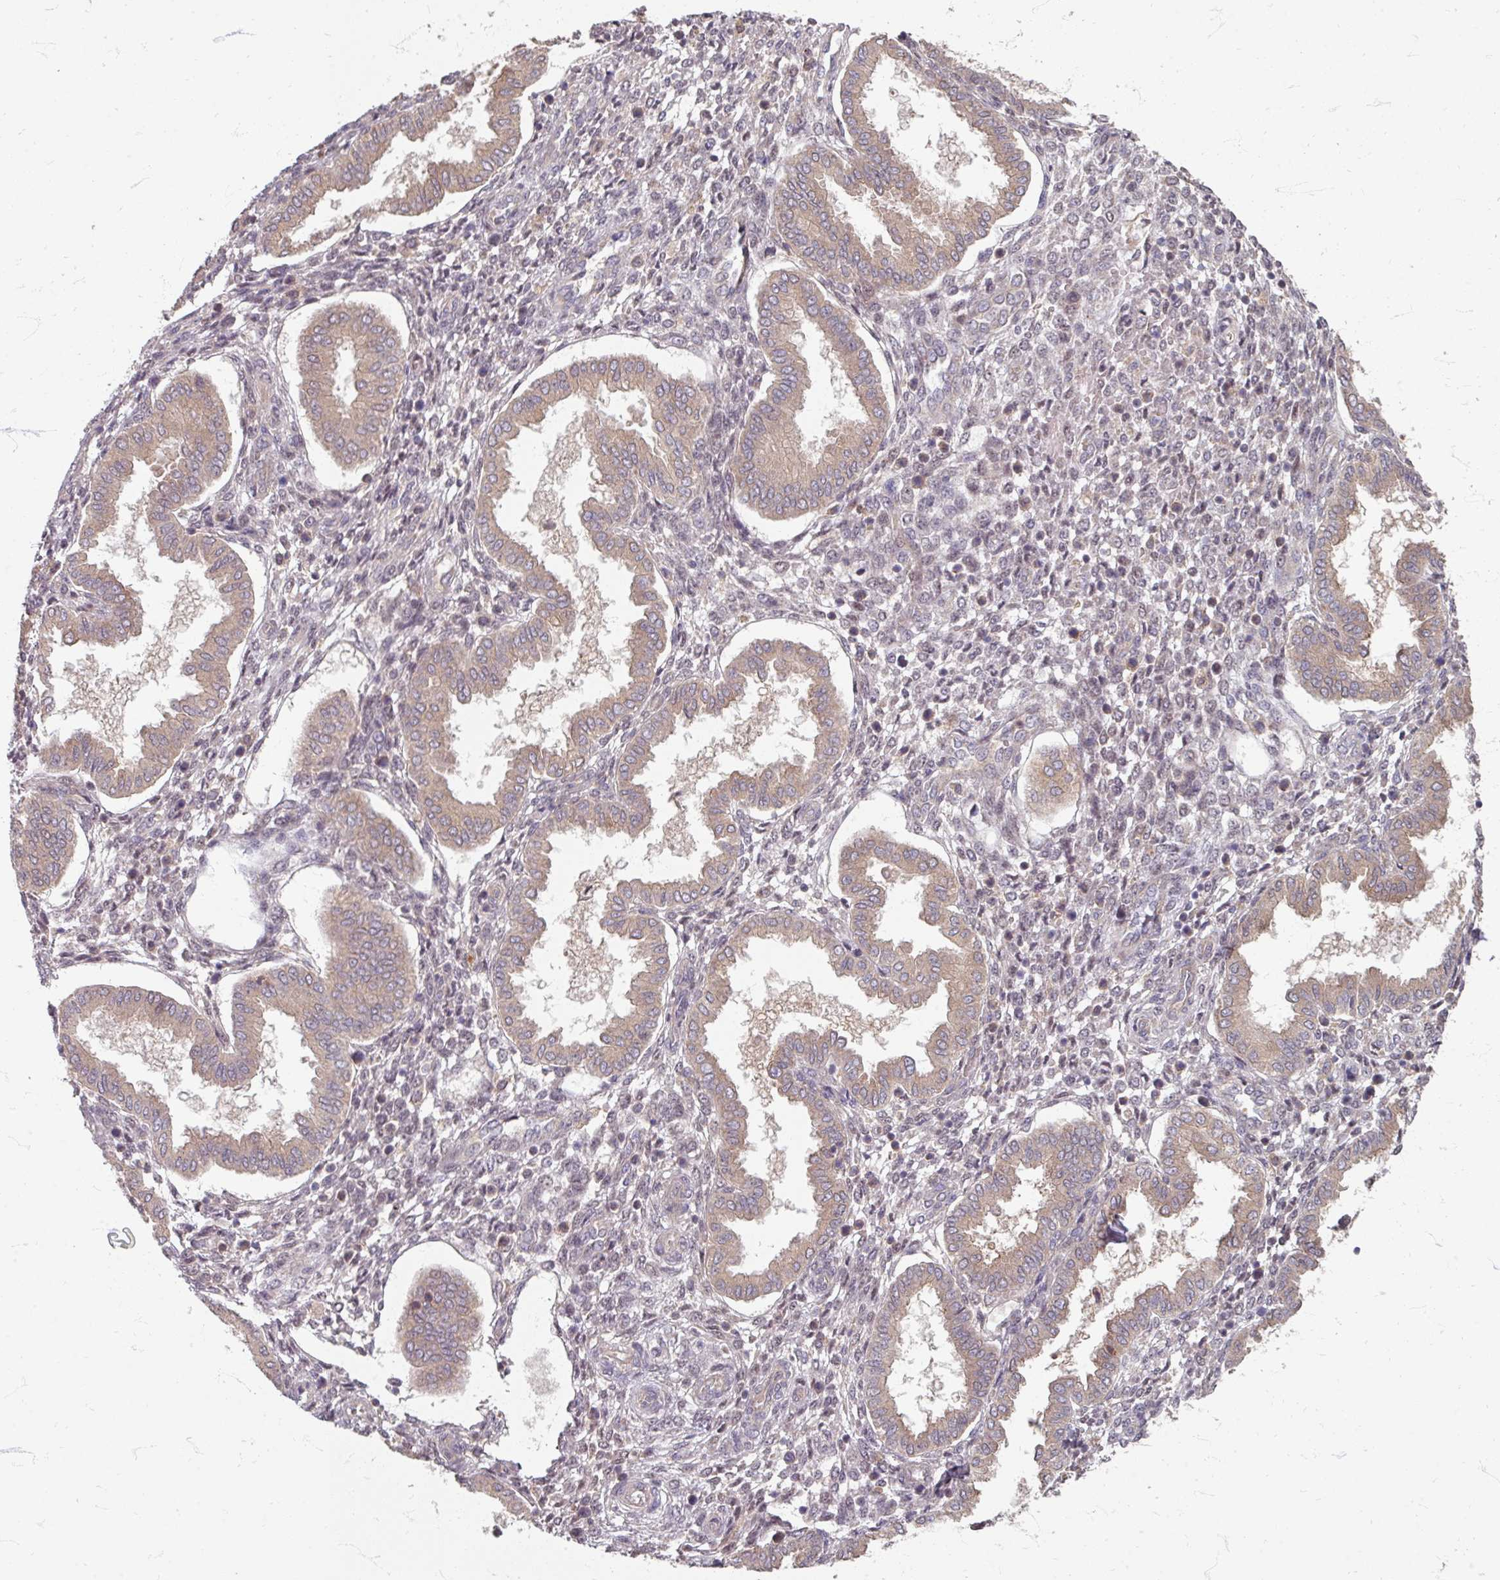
{"staining": {"intensity": "weak", "quantity": "<25%", "location": "cytoplasmic/membranous"}, "tissue": "endometrium", "cell_type": "Cells in endometrial stroma", "image_type": "normal", "snomed": [{"axis": "morphology", "description": "Normal tissue, NOS"}, {"axis": "topography", "description": "Endometrium"}], "caption": "High power microscopy photomicrograph of an immunohistochemistry image of normal endometrium, revealing no significant expression in cells in endometrial stroma. (DAB immunohistochemistry, high magnification).", "gene": "STAM", "patient": {"sex": "female", "age": 24}}